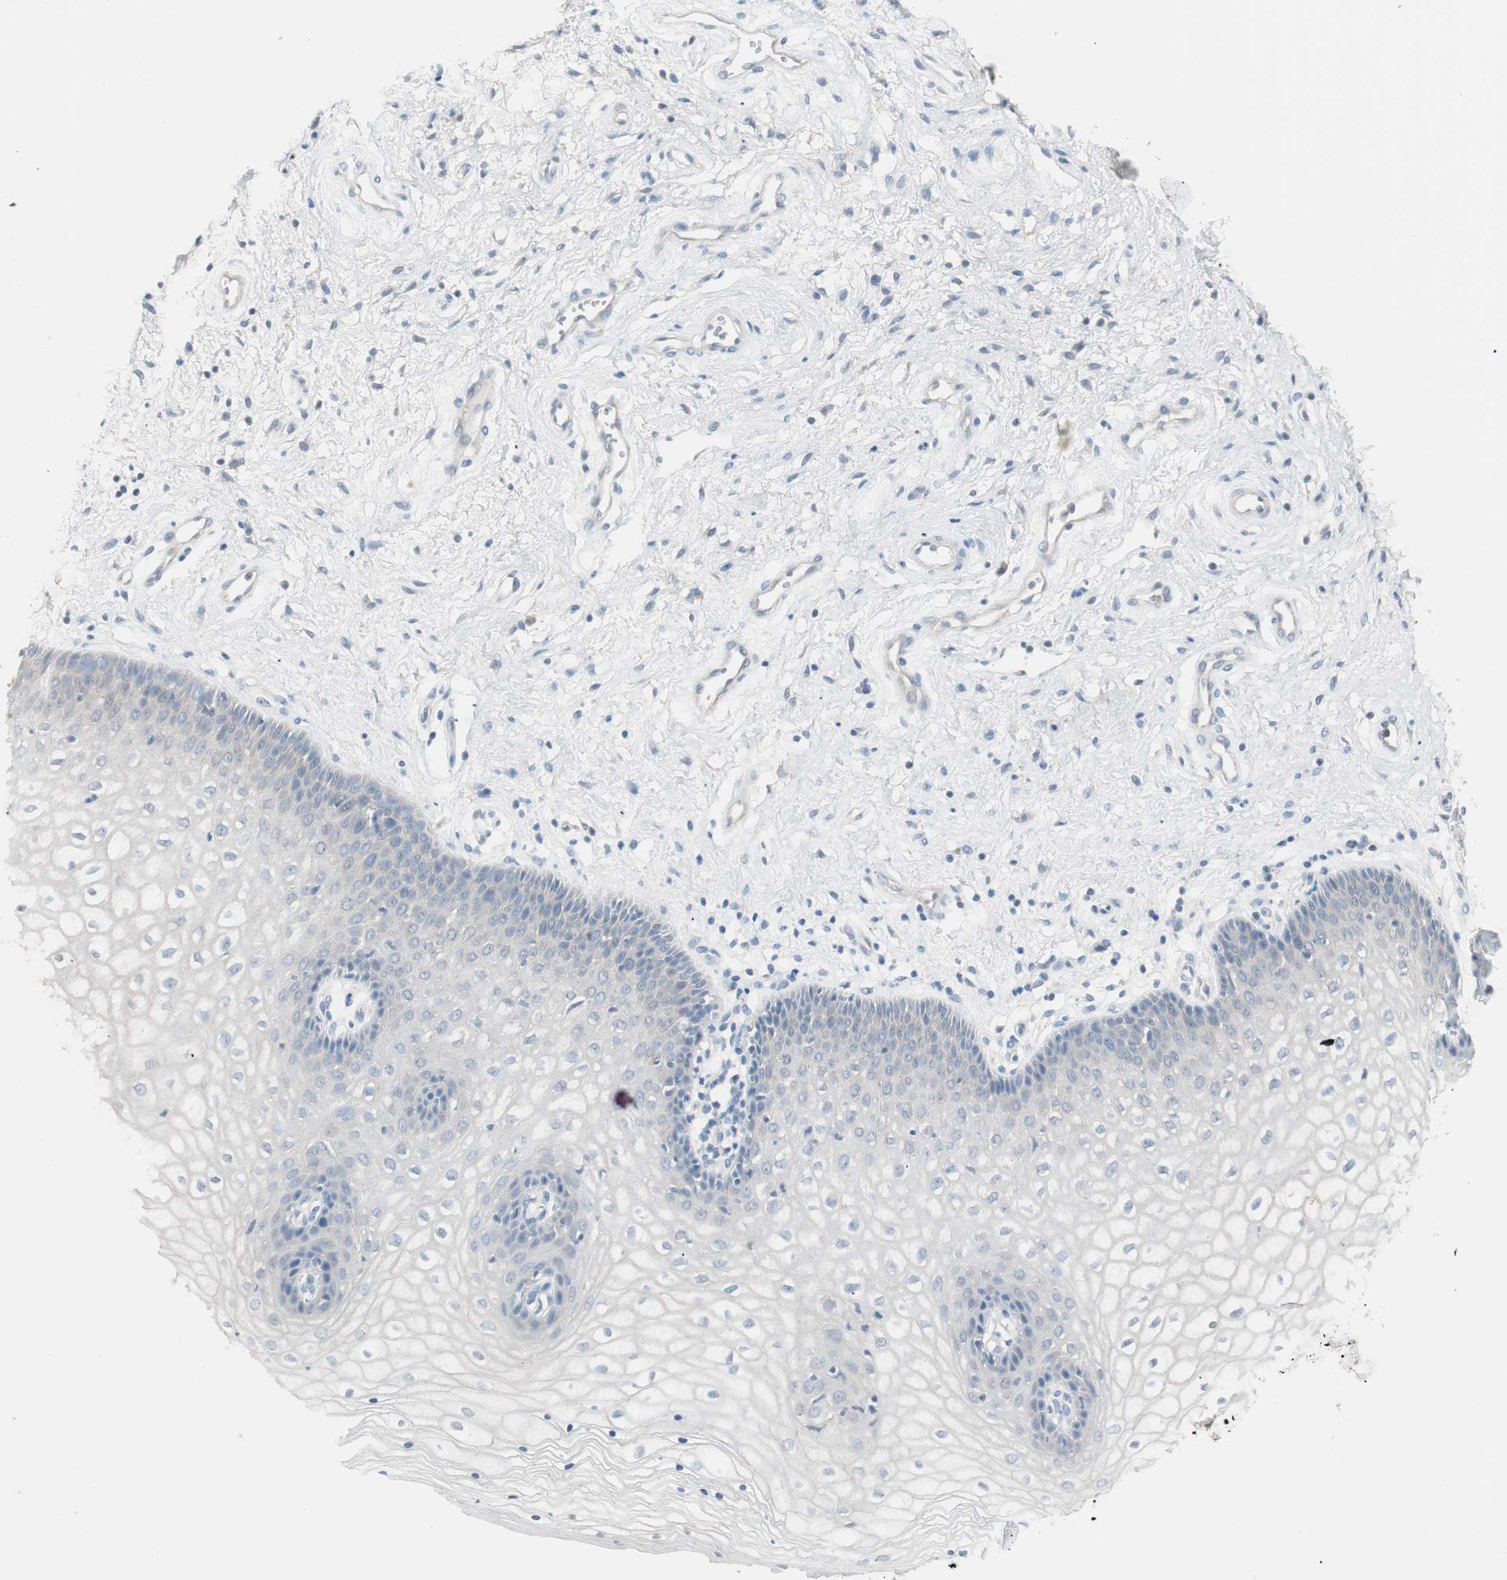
{"staining": {"intensity": "negative", "quantity": "none", "location": "none"}, "tissue": "vagina", "cell_type": "Squamous epithelial cells", "image_type": "normal", "snomed": [{"axis": "morphology", "description": "Normal tissue, NOS"}, {"axis": "topography", "description": "Vagina"}], "caption": "Human vagina stained for a protein using immunohistochemistry shows no expression in squamous epithelial cells.", "gene": "KHK", "patient": {"sex": "female", "age": 34}}